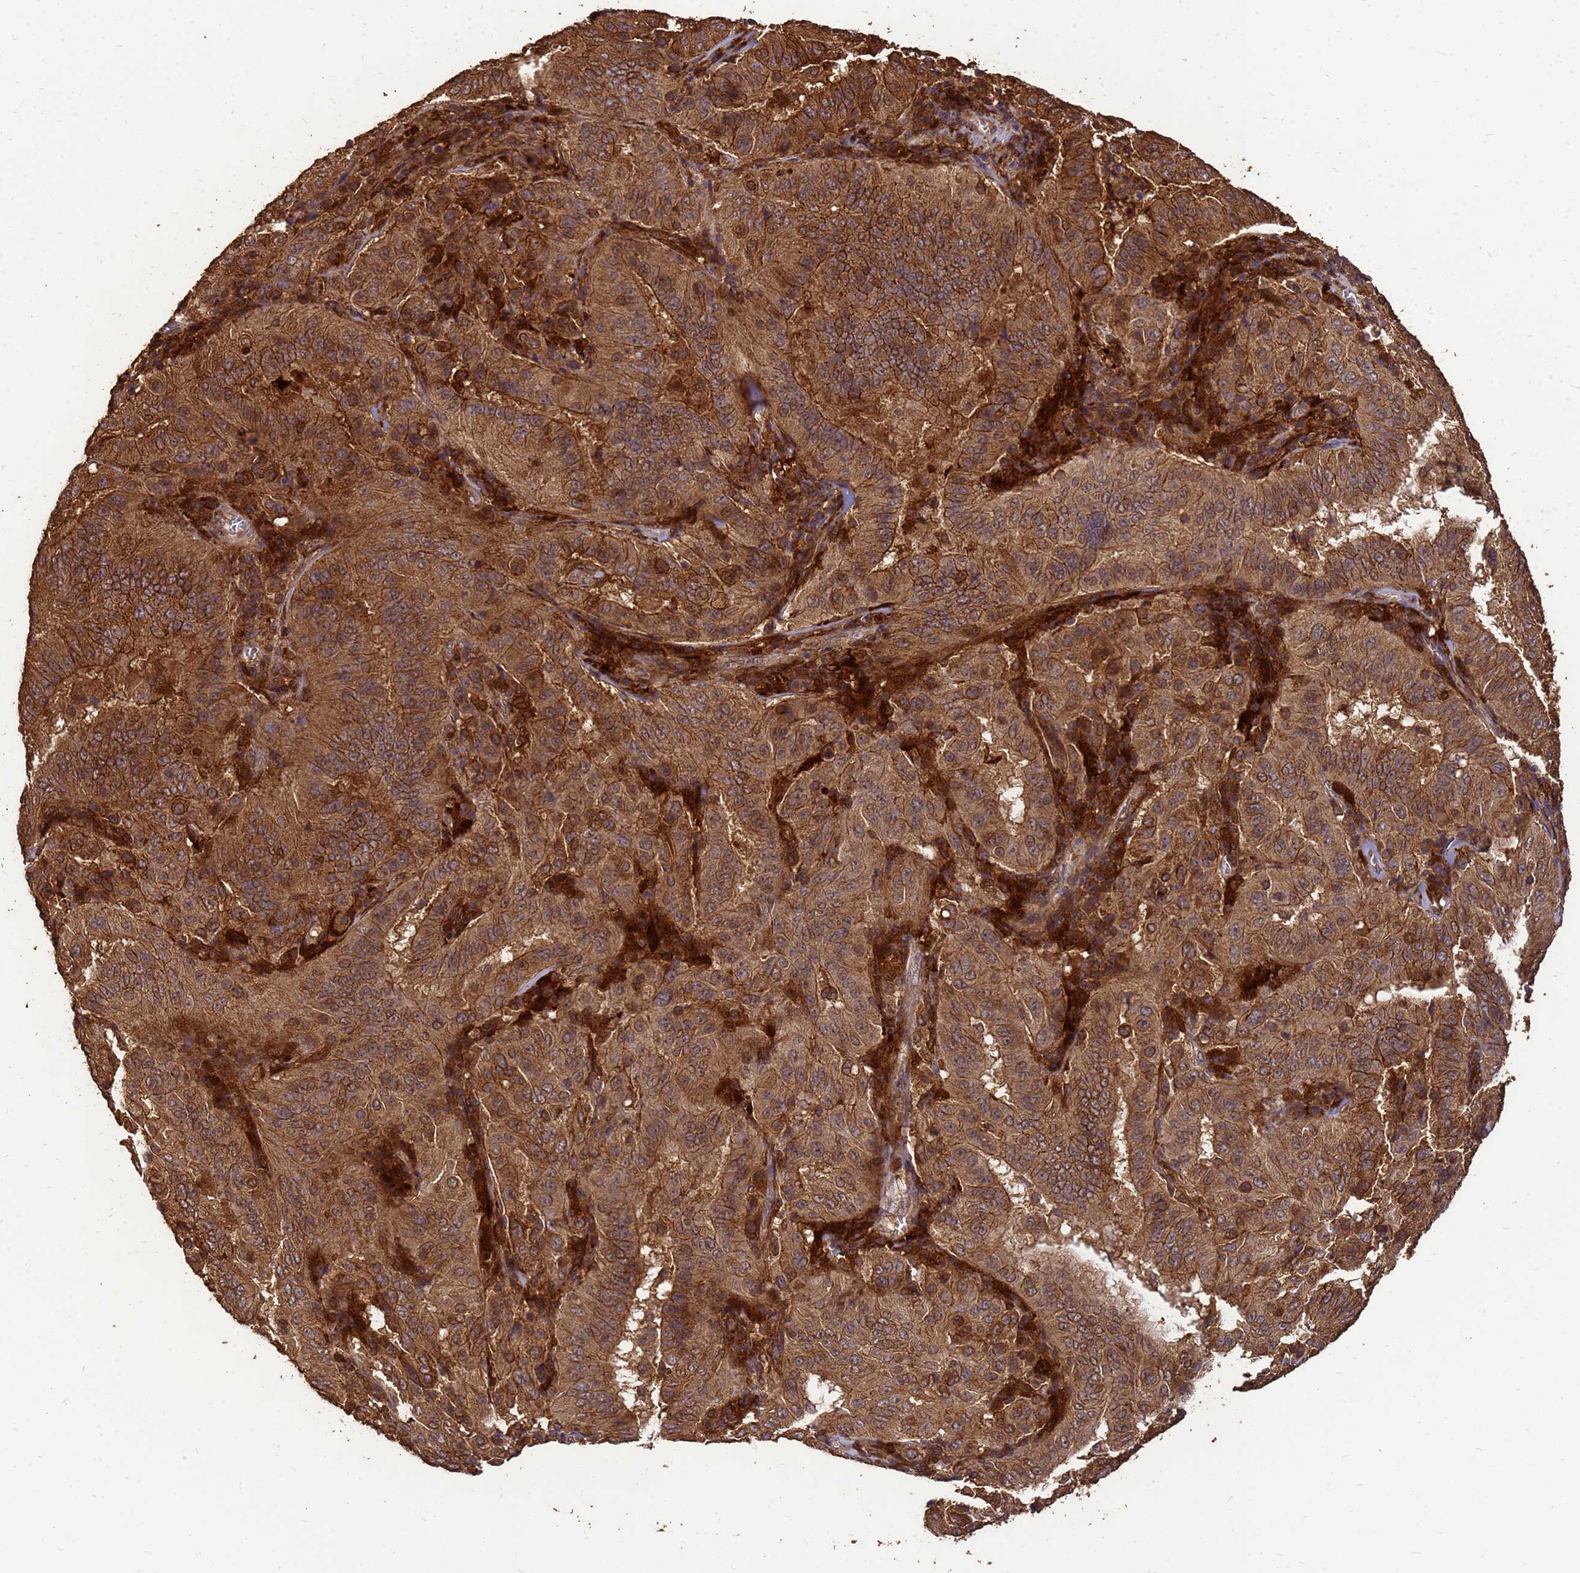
{"staining": {"intensity": "moderate", "quantity": ">75%", "location": "cytoplasmic/membranous"}, "tissue": "pancreatic cancer", "cell_type": "Tumor cells", "image_type": "cancer", "snomed": [{"axis": "morphology", "description": "Adenocarcinoma, NOS"}, {"axis": "topography", "description": "Pancreas"}], "caption": "Protein staining of pancreatic cancer (adenocarcinoma) tissue exhibits moderate cytoplasmic/membranous expression in about >75% of tumor cells. The protein is shown in brown color, while the nuclei are stained blue.", "gene": "ZNF618", "patient": {"sex": "male", "age": 63}}